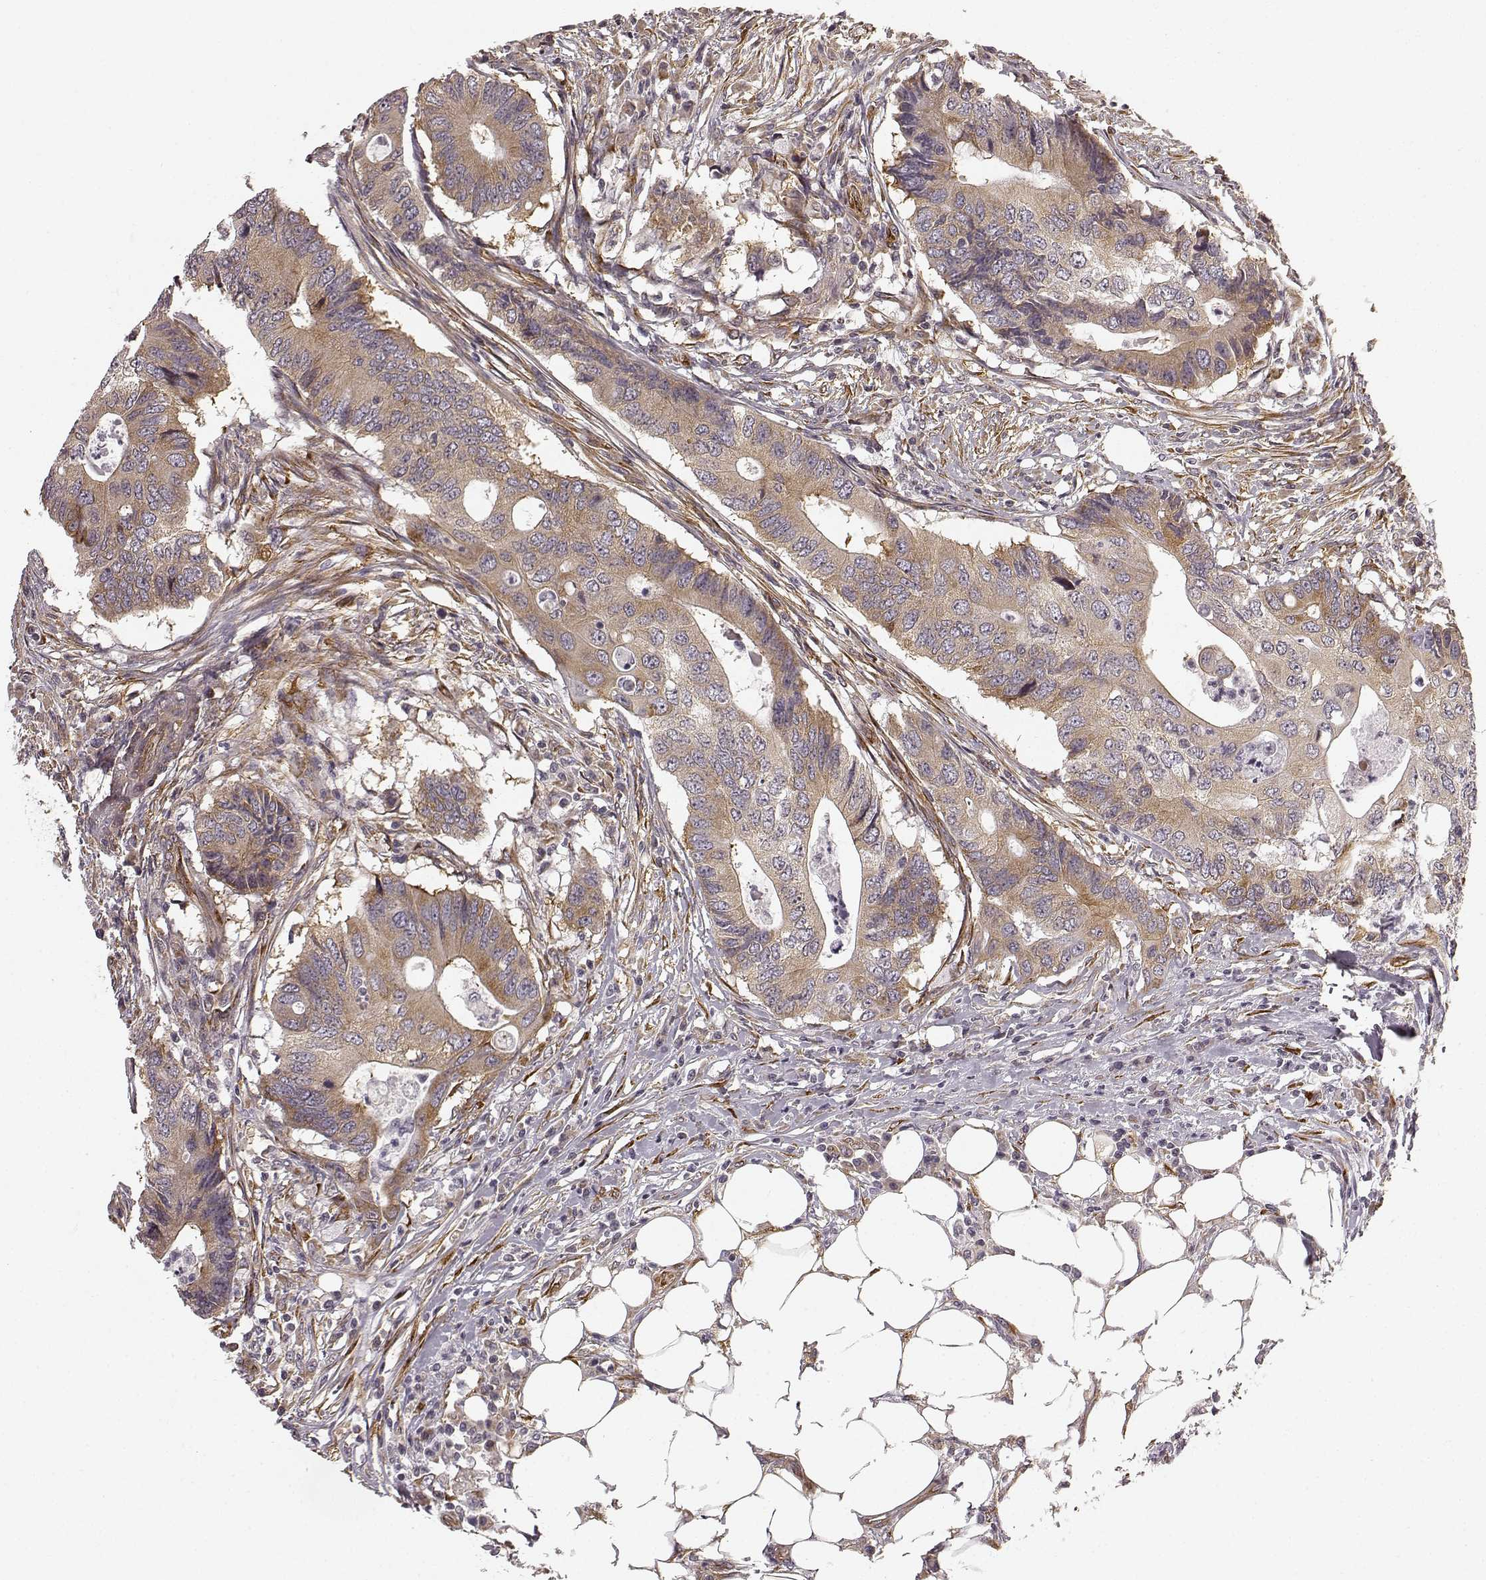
{"staining": {"intensity": "weak", "quantity": ">75%", "location": "cytoplasmic/membranous"}, "tissue": "colorectal cancer", "cell_type": "Tumor cells", "image_type": "cancer", "snomed": [{"axis": "morphology", "description": "Adenocarcinoma, NOS"}, {"axis": "topography", "description": "Colon"}], "caption": "A histopathology image showing weak cytoplasmic/membranous staining in about >75% of tumor cells in colorectal cancer, as visualized by brown immunohistochemical staining.", "gene": "TMEM14A", "patient": {"sex": "male", "age": 71}}